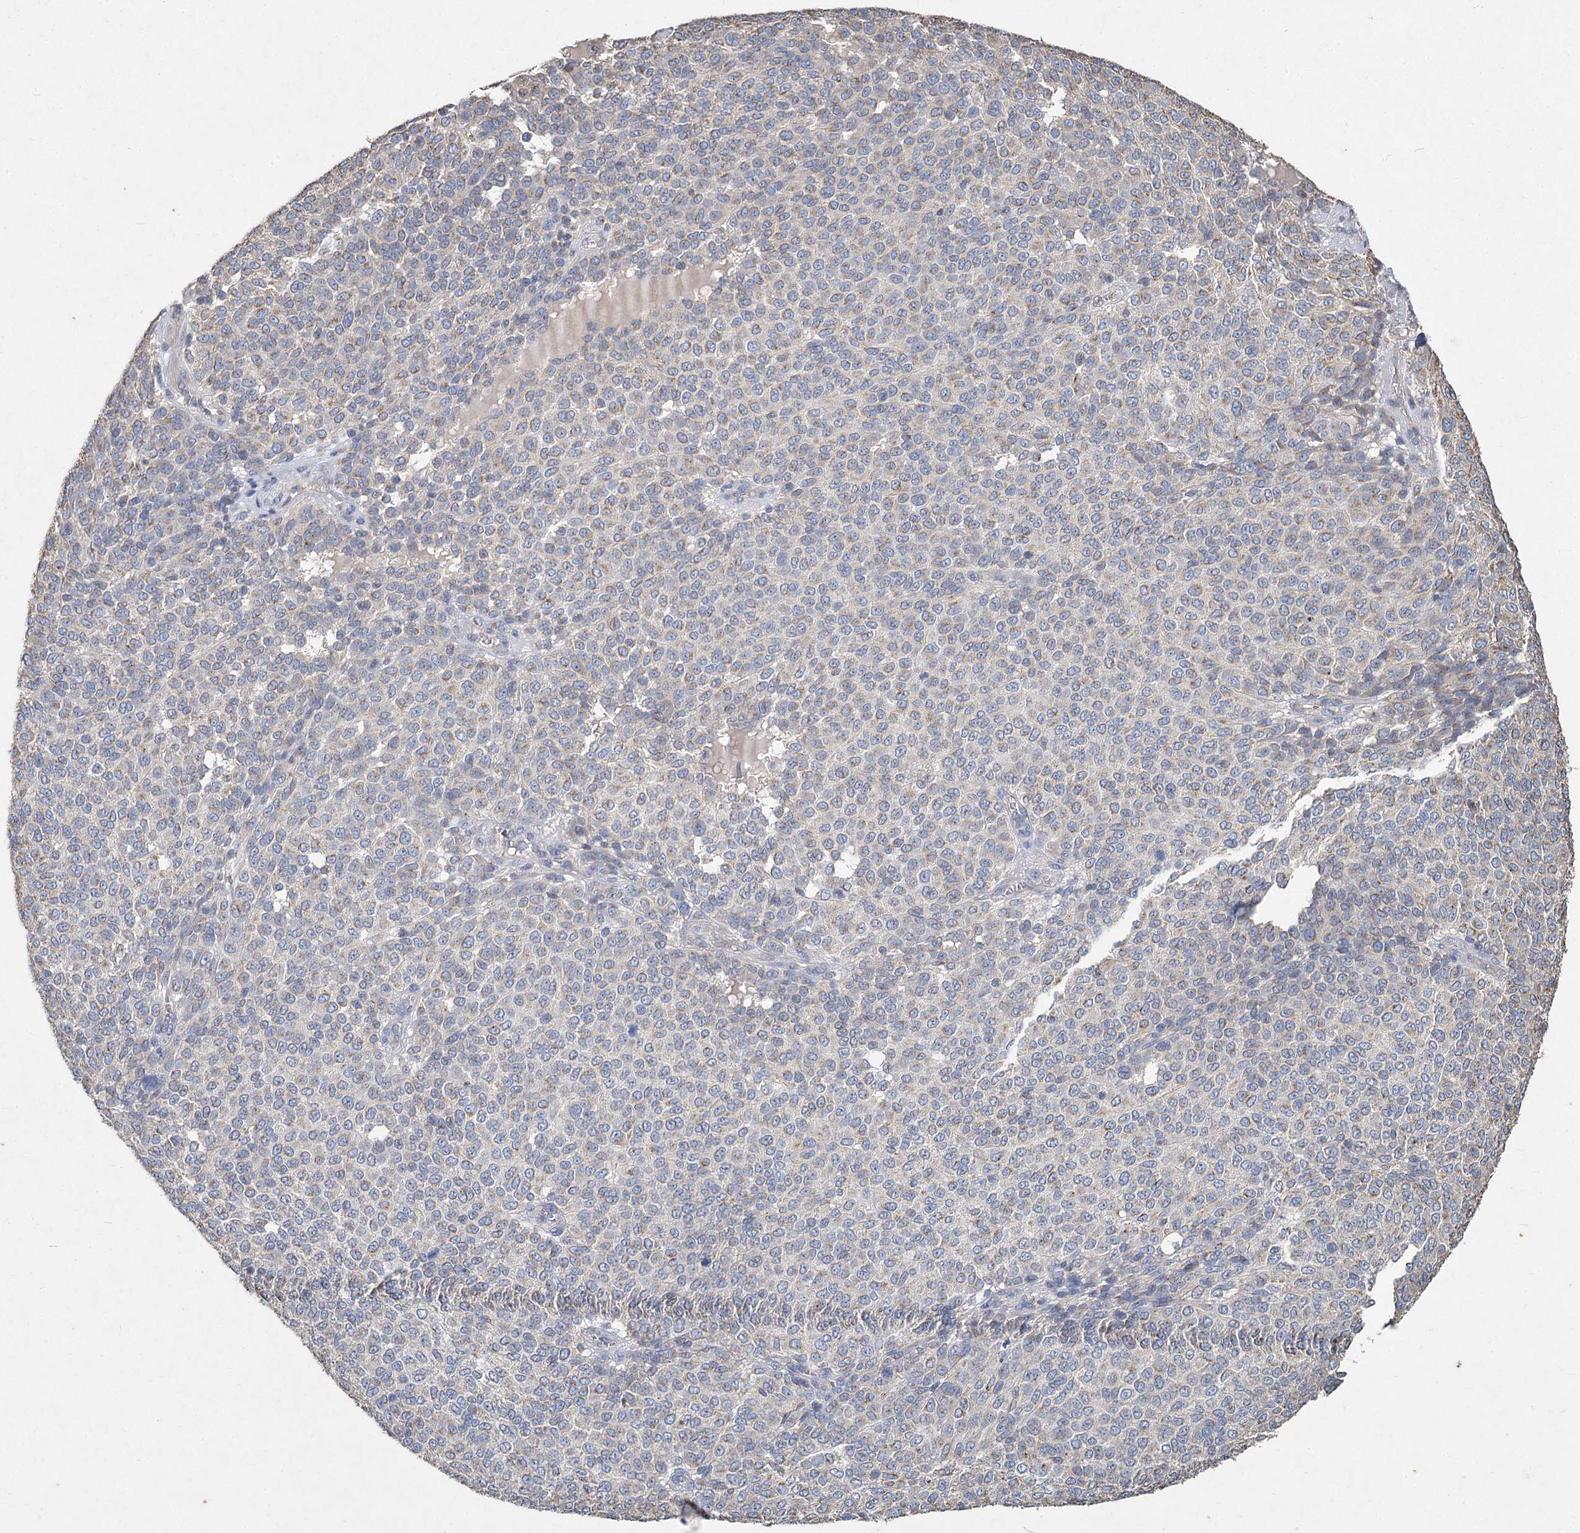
{"staining": {"intensity": "weak", "quantity": "<25%", "location": "cytoplasmic/membranous"}, "tissue": "melanoma", "cell_type": "Tumor cells", "image_type": "cancer", "snomed": [{"axis": "morphology", "description": "Malignant melanoma, NOS"}, {"axis": "topography", "description": "Skin"}], "caption": "Protein analysis of melanoma demonstrates no significant expression in tumor cells.", "gene": "HES2", "patient": {"sex": "male", "age": 49}}